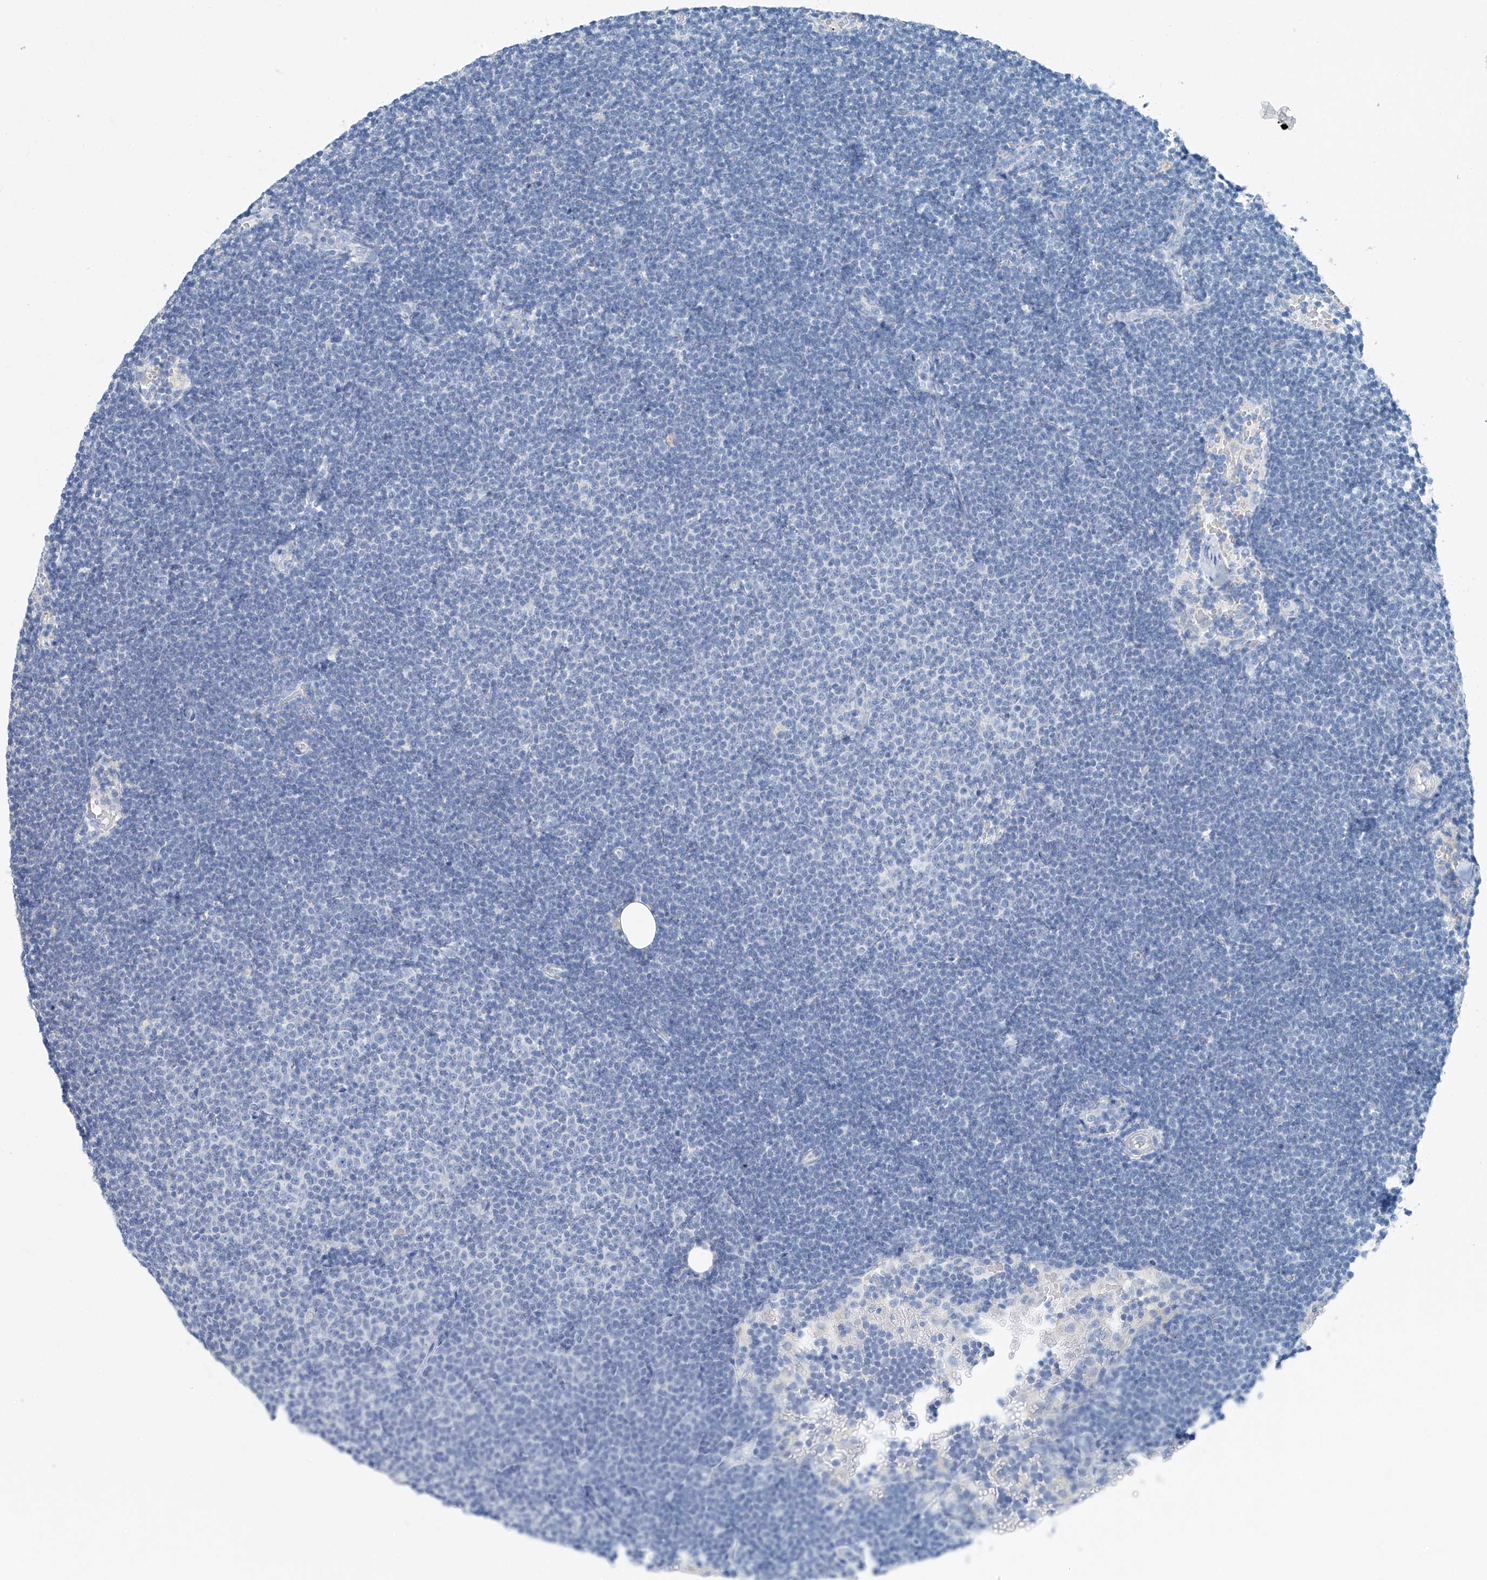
{"staining": {"intensity": "negative", "quantity": "none", "location": "none"}, "tissue": "lymphoma", "cell_type": "Tumor cells", "image_type": "cancer", "snomed": [{"axis": "morphology", "description": "Malignant lymphoma, non-Hodgkin's type, Low grade"}, {"axis": "topography", "description": "Lymph node"}], "caption": "High power microscopy photomicrograph of an IHC micrograph of malignant lymphoma, non-Hodgkin's type (low-grade), revealing no significant positivity in tumor cells.", "gene": "C1orf87", "patient": {"sex": "female", "age": 53}}